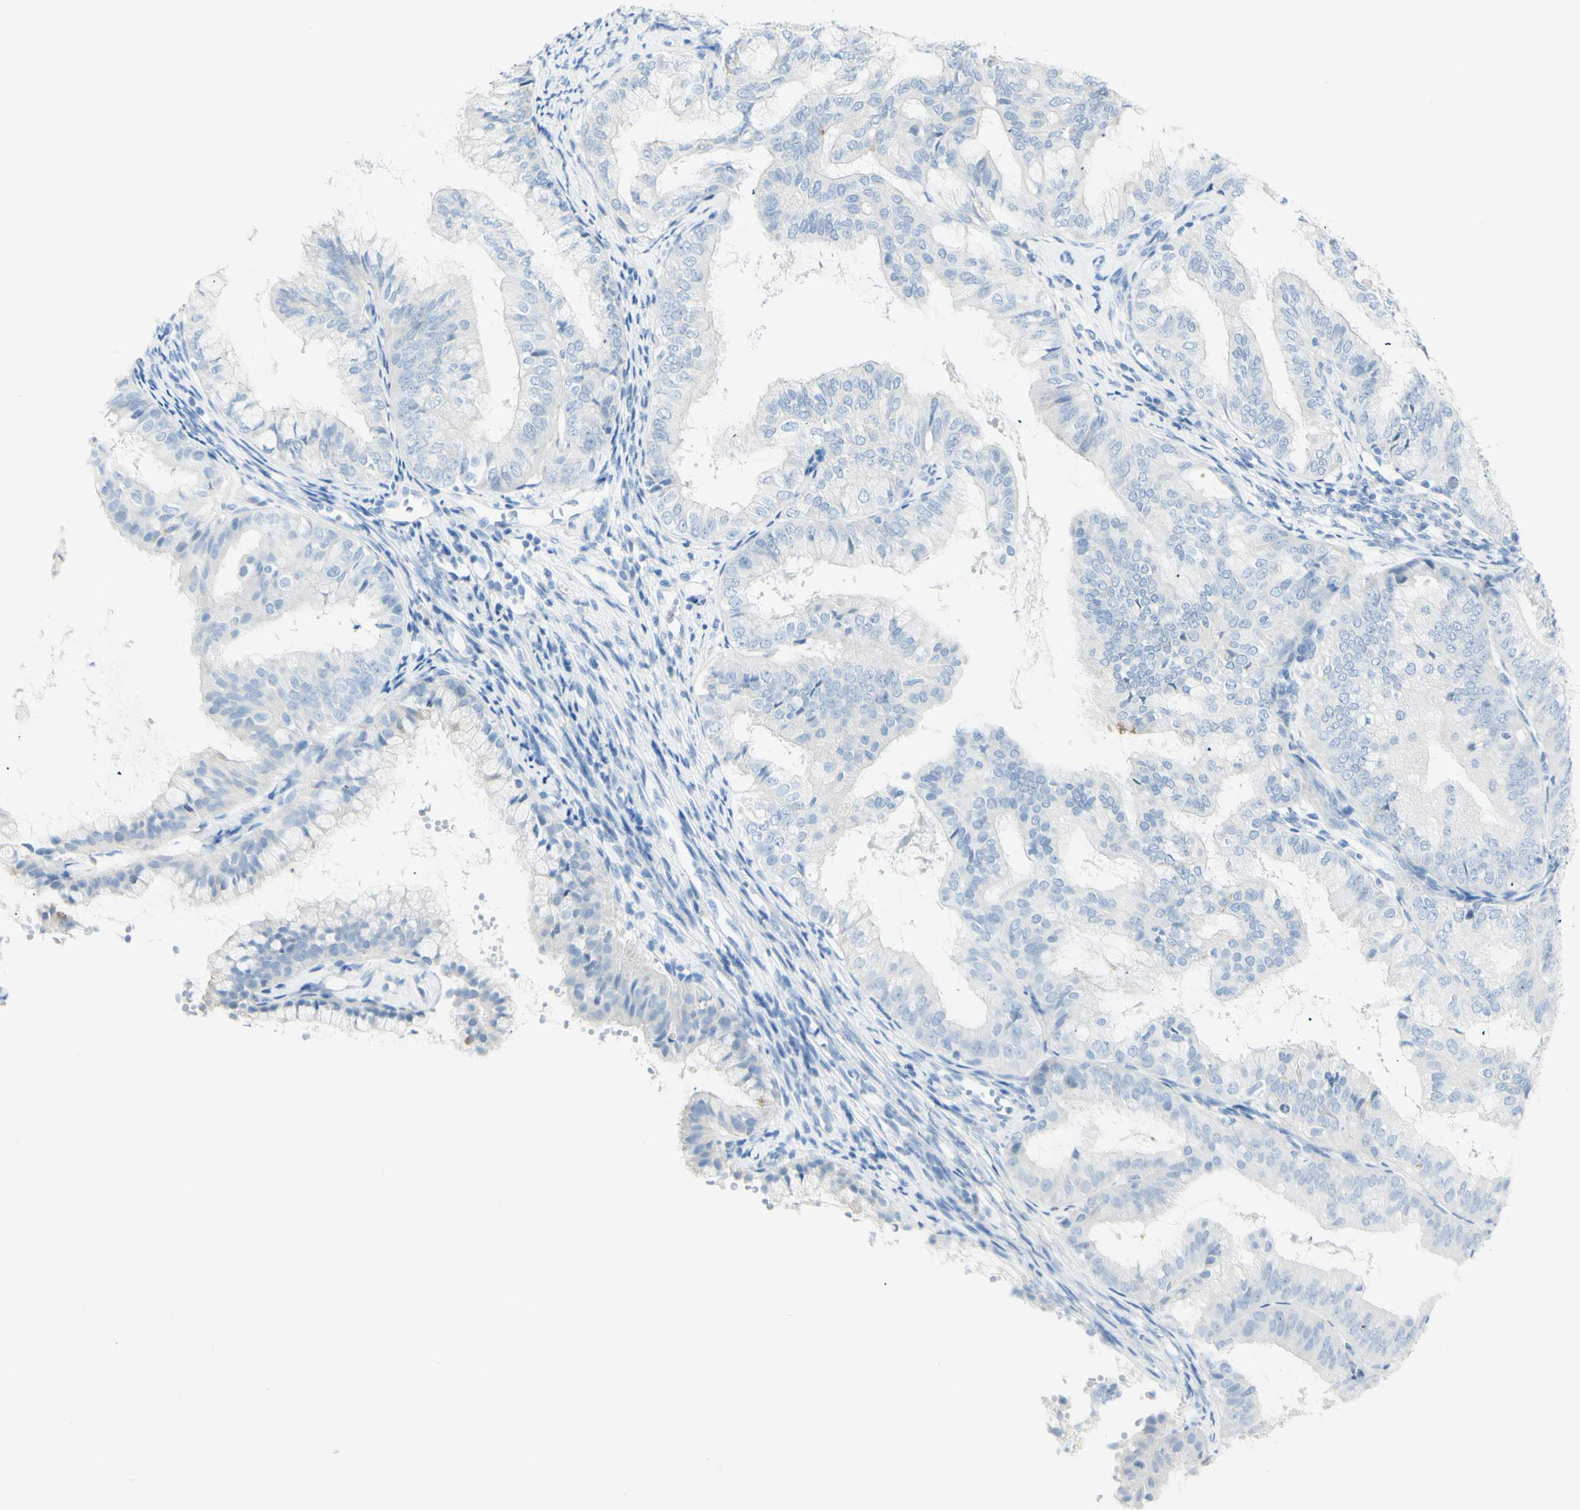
{"staining": {"intensity": "negative", "quantity": "none", "location": "none"}, "tissue": "endometrial cancer", "cell_type": "Tumor cells", "image_type": "cancer", "snomed": [{"axis": "morphology", "description": "Adenocarcinoma, NOS"}, {"axis": "topography", "description": "Endometrium"}], "caption": "Endometrial cancer (adenocarcinoma) stained for a protein using immunohistochemistry displays no positivity tumor cells.", "gene": "LETM1", "patient": {"sex": "female", "age": 63}}